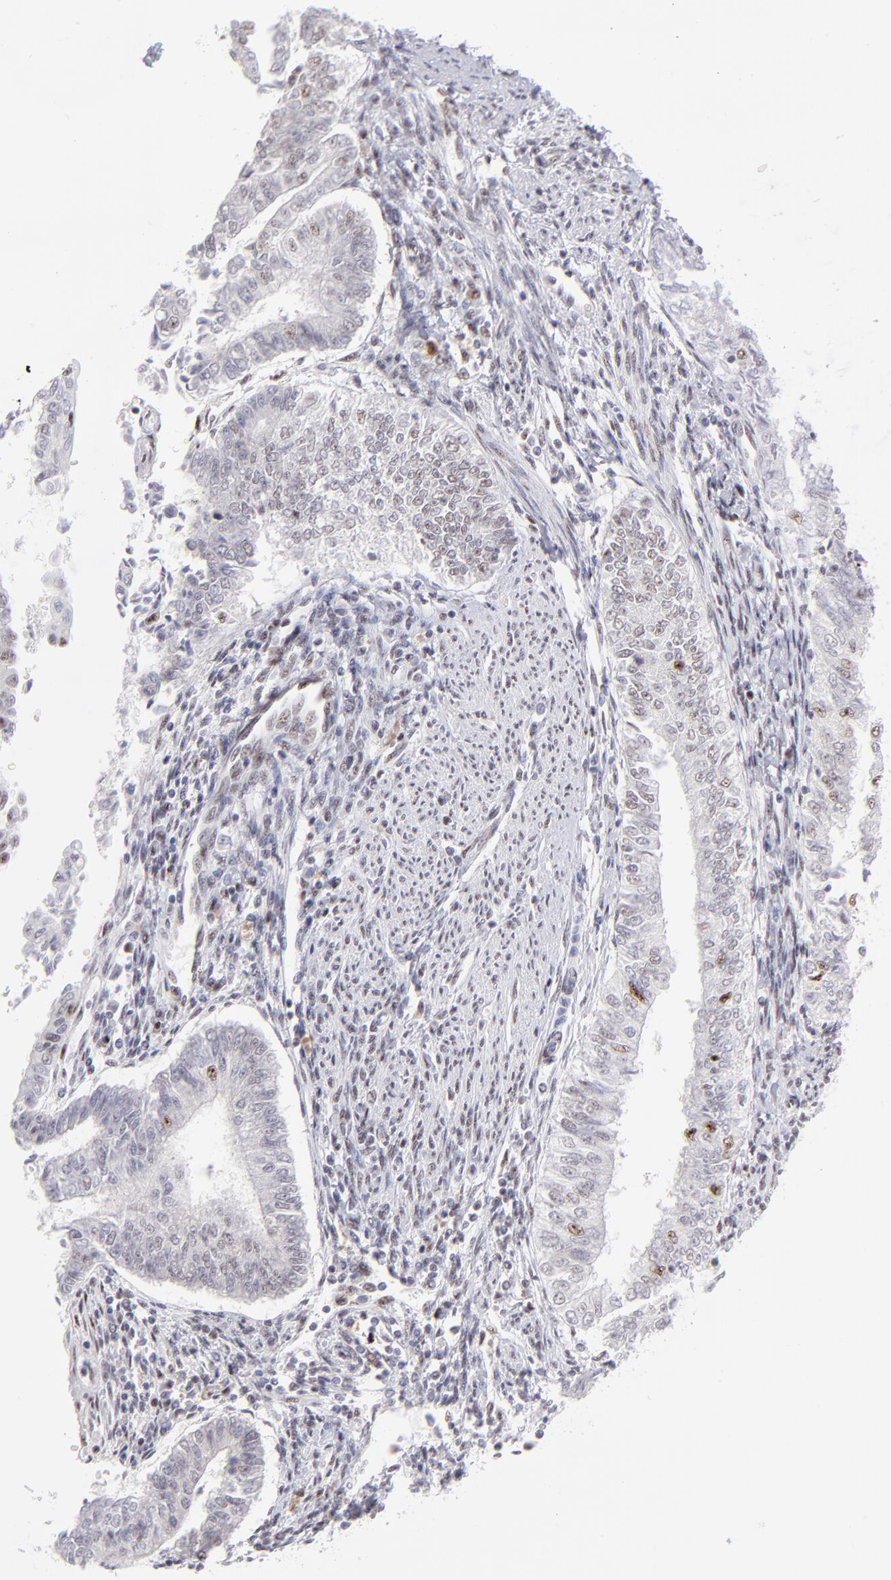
{"staining": {"intensity": "moderate", "quantity": "25%-75%", "location": "nuclear"}, "tissue": "endometrial cancer", "cell_type": "Tumor cells", "image_type": "cancer", "snomed": [{"axis": "morphology", "description": "Adenocarcinoma, NOS"}, {"axis": "topography", "description": "Endometrium"}], "caption": "The immunohistochemical stain labels moderate nuclear staining in tumor cells of endometrial cancer tissue.", "gene": "CDC25C", "patient": {"sex": "female", "age": 66}}